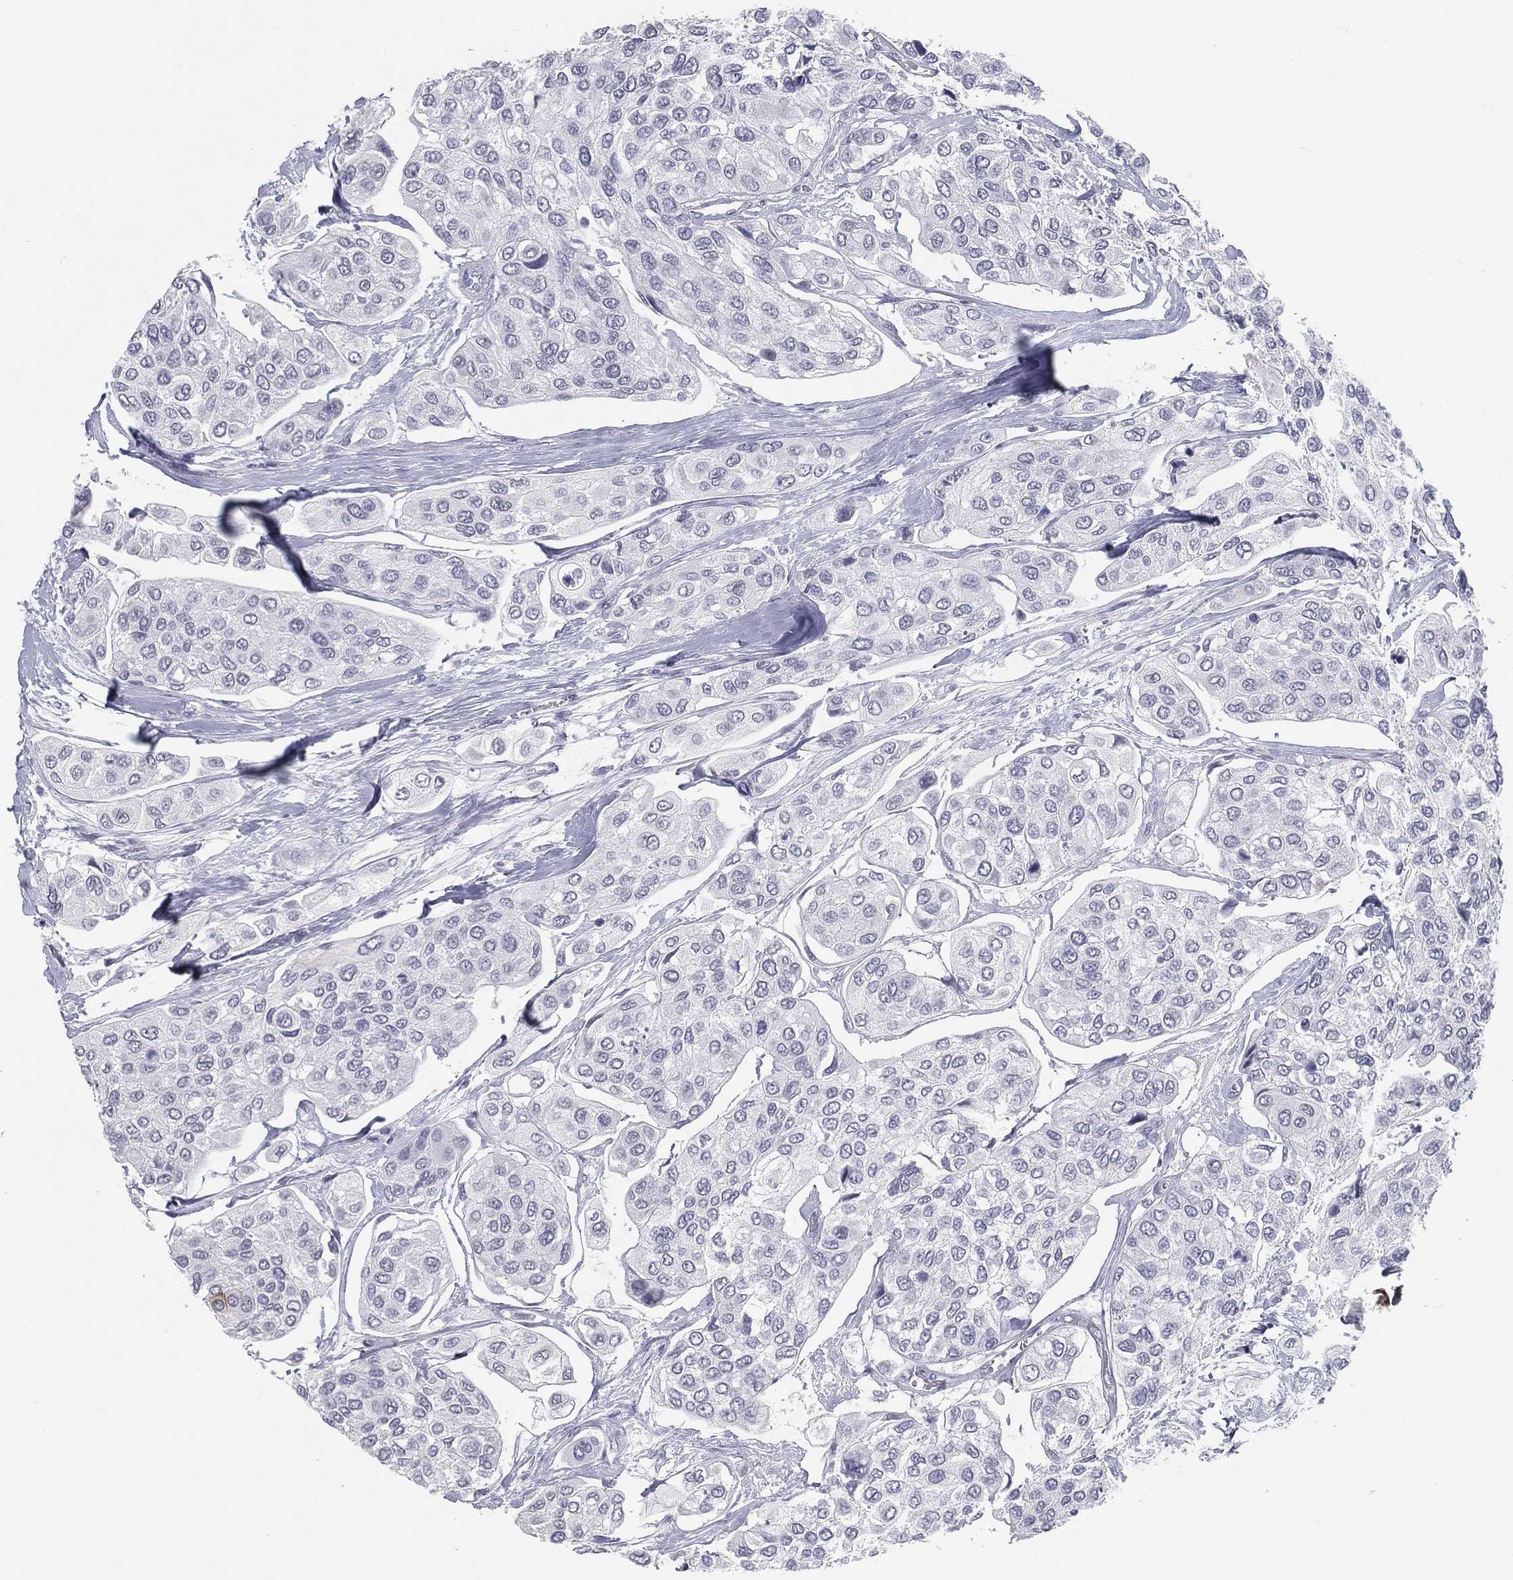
{"staining": {"intensity": "negative", "quantity": "none", "location": "none"}, "tissue": "urothelial cancer", "cell_type": "Tumor cells", "image_type": "cancer", "snomed": [{"axis": "morphology", "description": "Urothelial carcinoma, High grade"}, {"axis": "topography", "description": "Urinary bladder"}], "caption": "The micrograph exhibits no significant positivity in tumor cells of high-grade urothelial carcinoma.", "gene": "ACE2", "patient": {"sex": "male", "age": 77}}